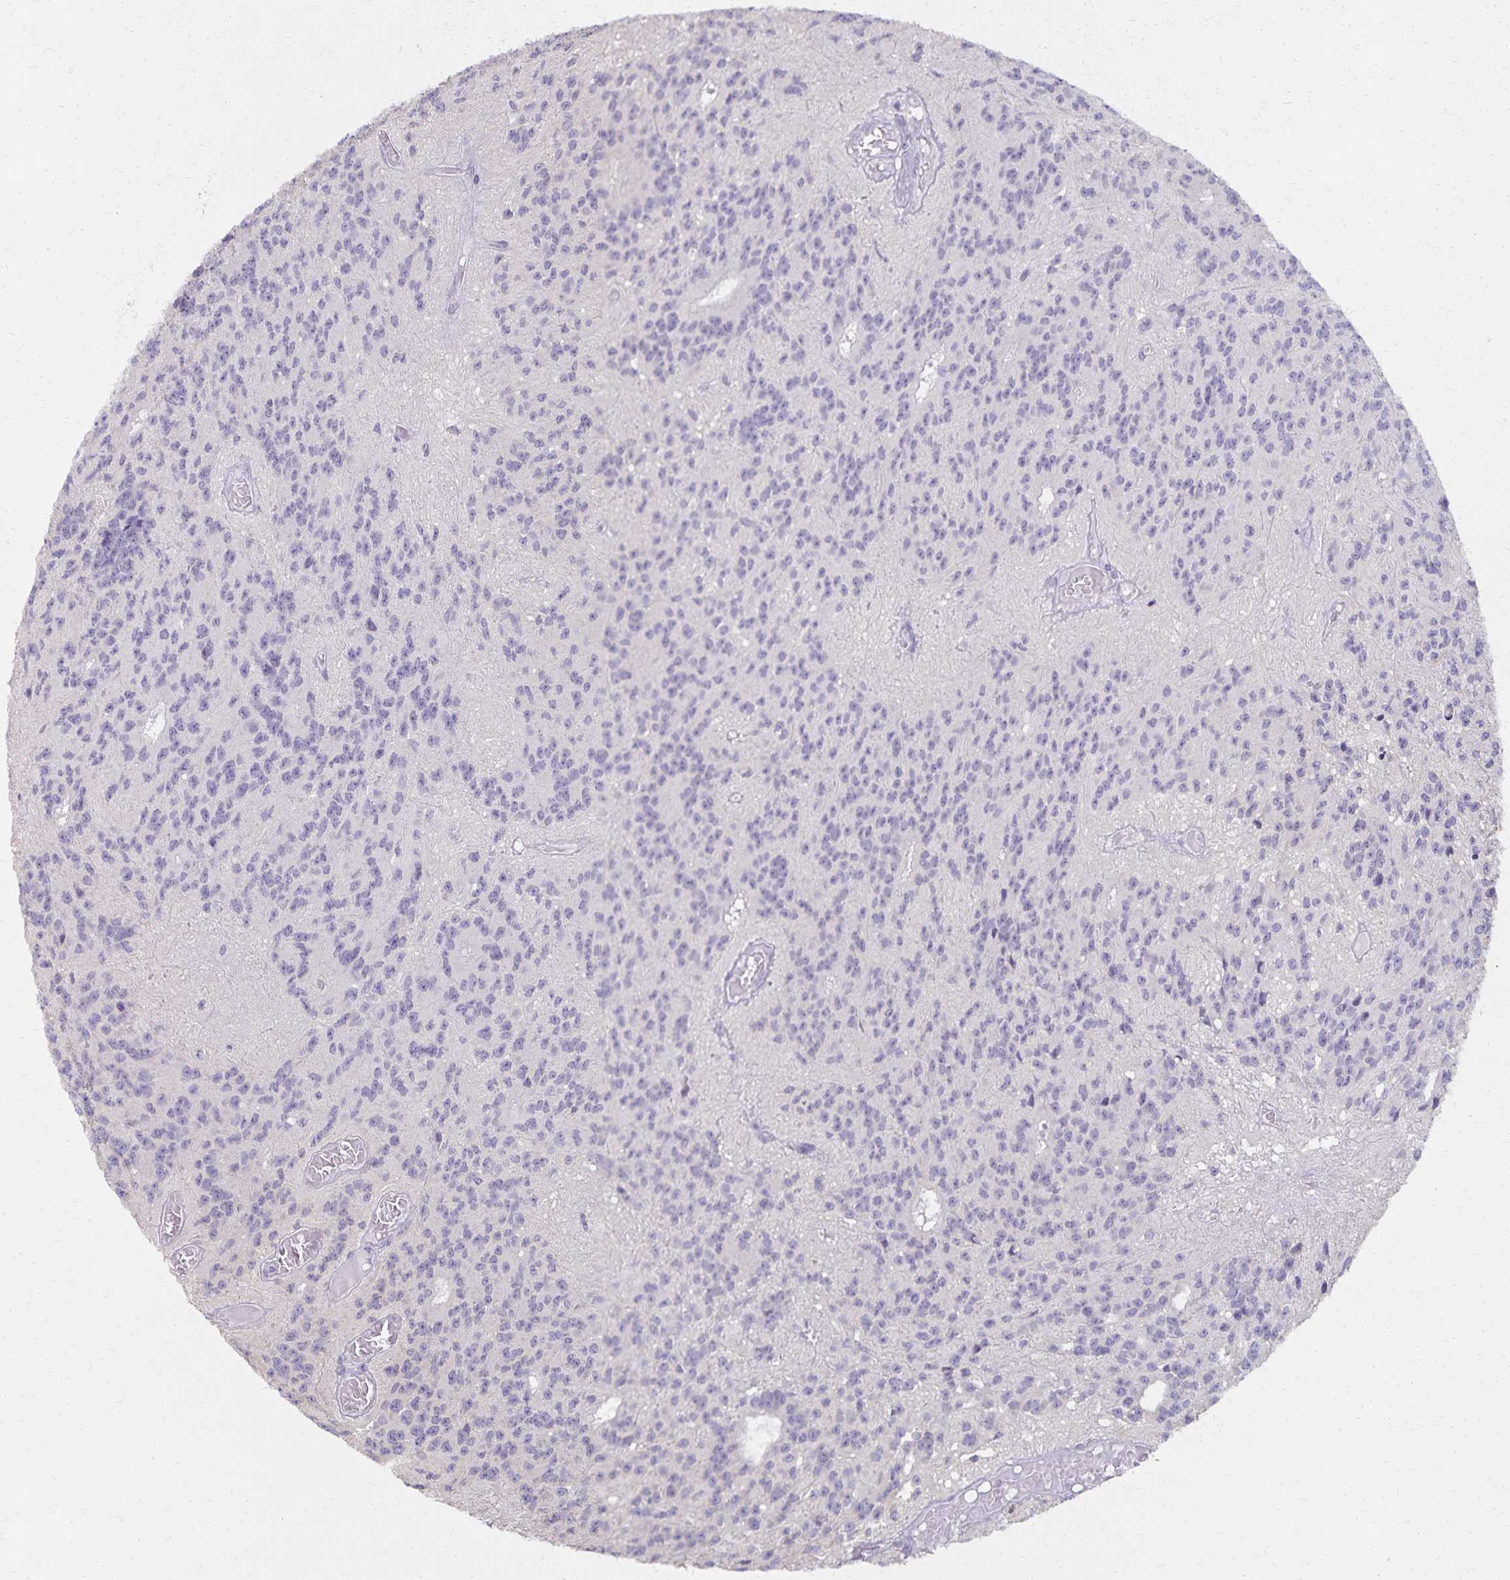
{"staining": {"intensity": "negative", "quantity": "none", "location": "none"}, "tissue": "glioma", "cell_type": "Tumor cells", "image_type": "cancer", "snomed": [{"axis": "morphology", "description": "Glioma, malignant, Low grade"}, {"axis": "topography", "description": "Brain"}], "caption": "Histopathology image shows no significant protein expression in tumor cells of low-grade glioma (malignant).", "gene": "KISS1", "patient": {"sex": "male", "age": 31}}